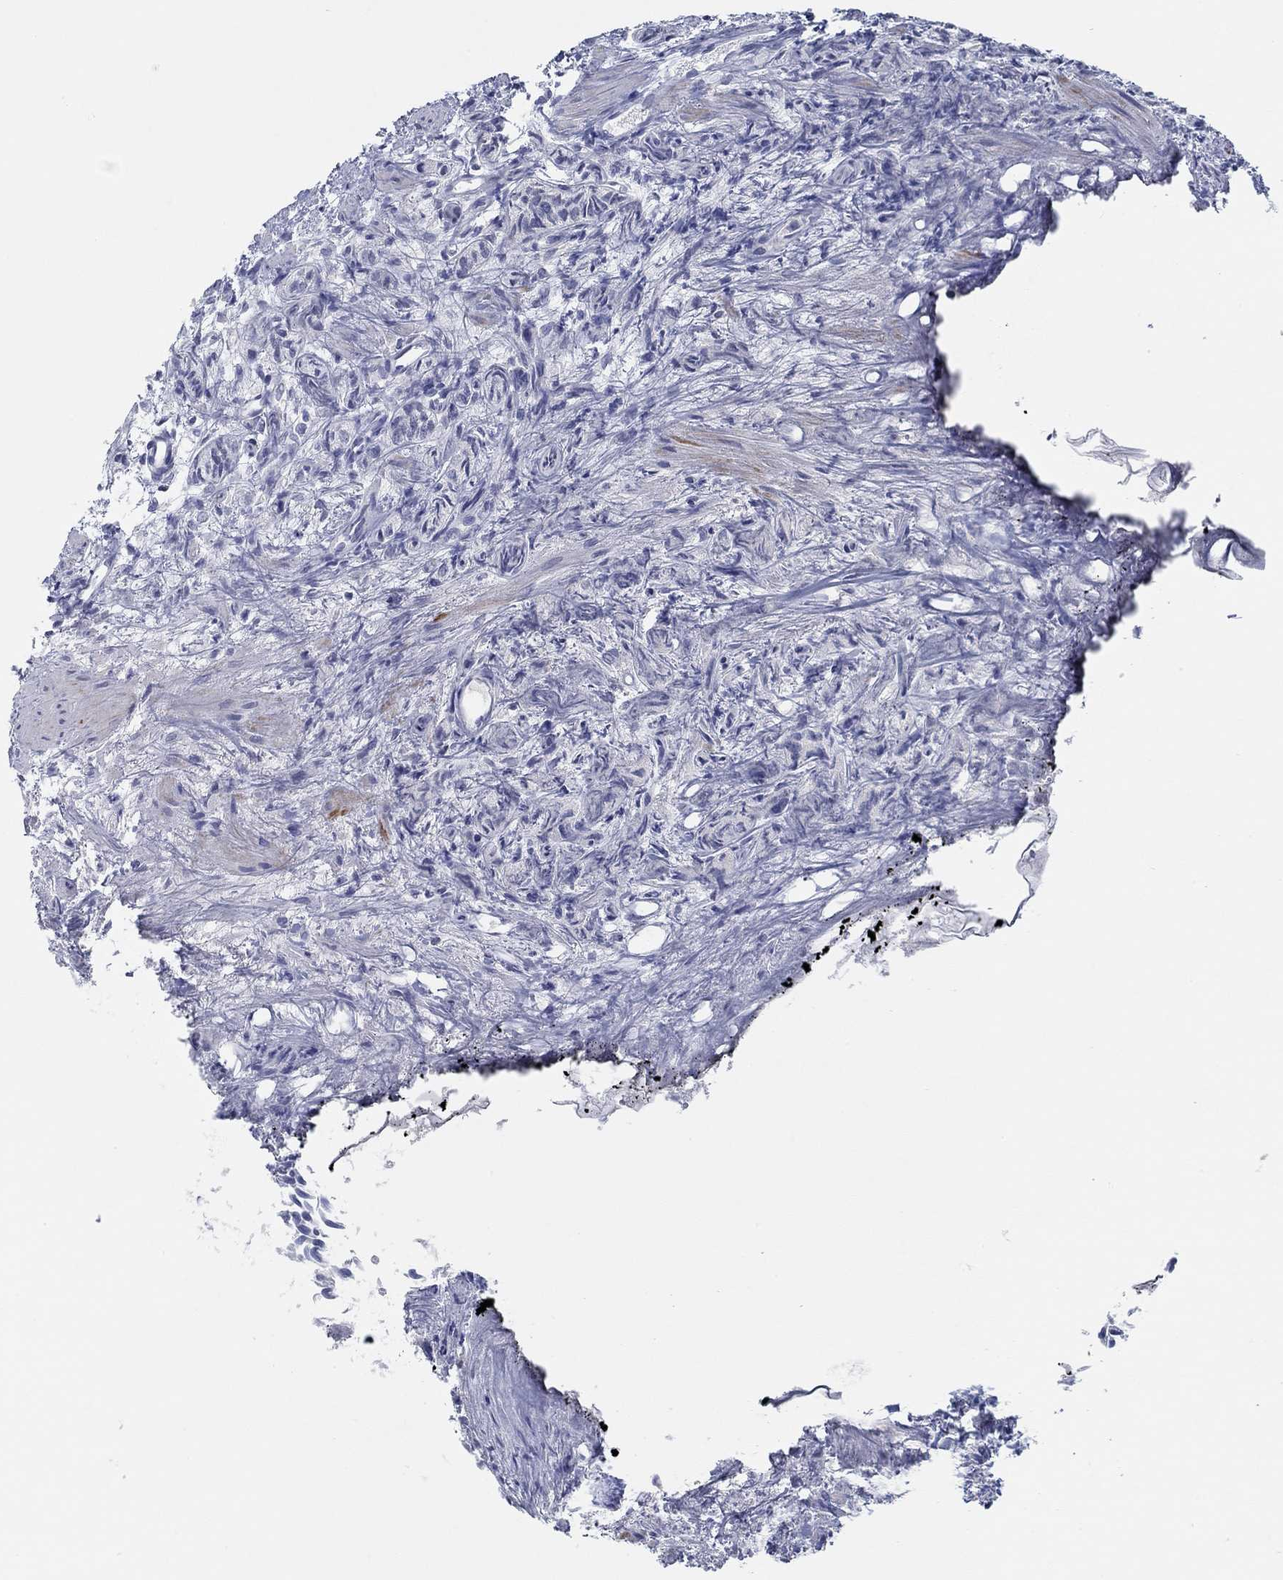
{"staining": {"intensity": "negative", "quantity": "none", "location": "none"}, "tissue": "prostate cancer", "cell_type": "Tumor cells", "image_type": "cancer", "snomed": [{"axis": "morphology", "description": "Adenocarcinoma, High grade"}, {"axis": "topography", "description": "Prostate"}], "caption": "Immunohistochemical staining of adenocarcinoma (high-grade) (prostate) shows no significant positivity in tumor cells.", "gene": "NUP155", "patient": {"sex": "male", "age": 53}}